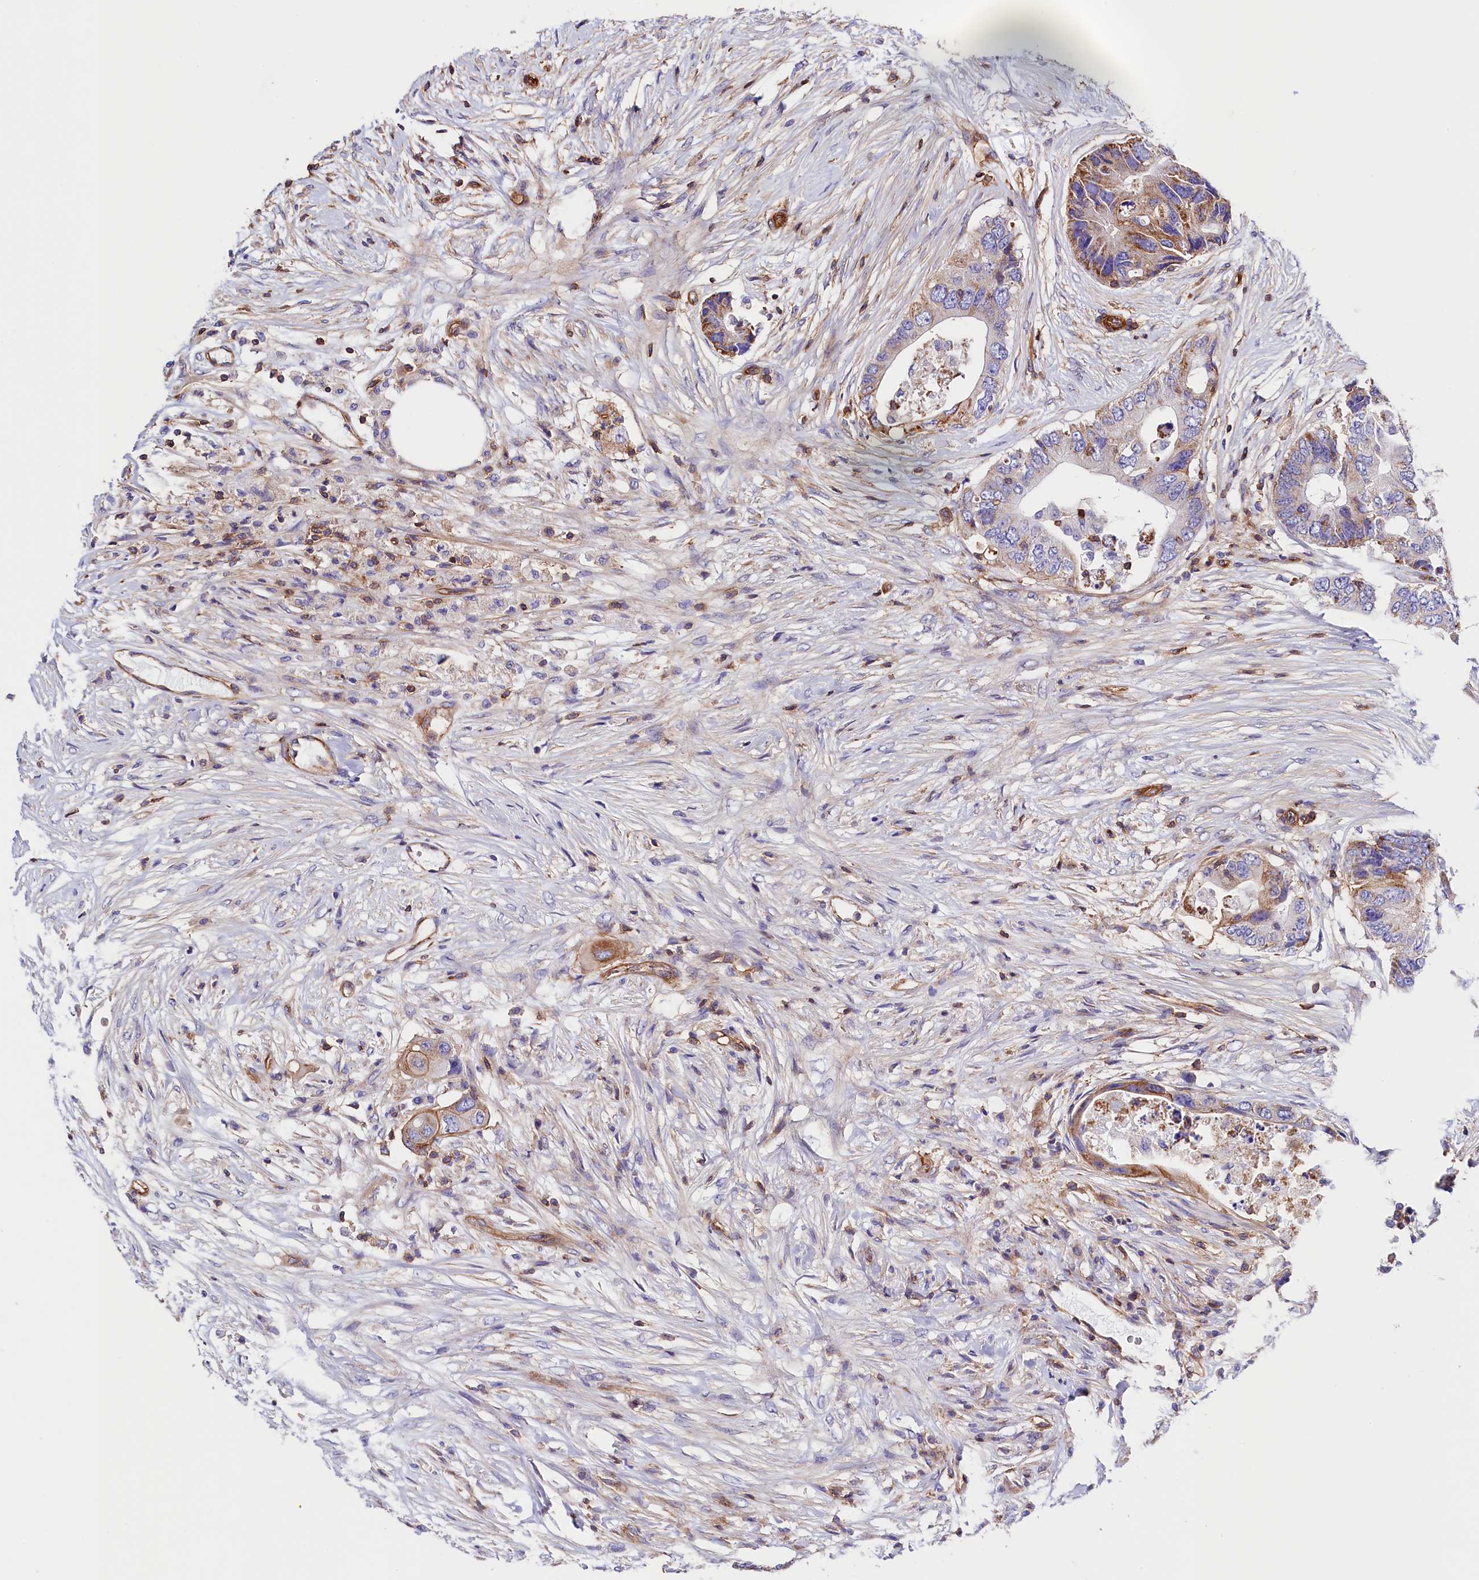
{"staining": {"intensity": "moderate", "quantity": "<25%", "location": "cytoplasmic/membranous"}, "tissue": "colorectal cancer", "cell_type": "Tumor cells", "image_type": "cancer", "snomed": [{"axis": "morphology", "description": "Adenocarcinoma, NOS"}, {"axis": "topography", "description": "Colon"}], "caption": "Colorectal cancer (adenocarcinoma) tissue displays moderate cytoplasmic/membranous expression in approximately <25% of tumor cells The staining is performed using DAB brown chromogen to label protein expression. The nuclei are counter-stained blue using hematoxylin.", "gene": "ATP2B4", "patient": {"sex": "male", "age": 71}}